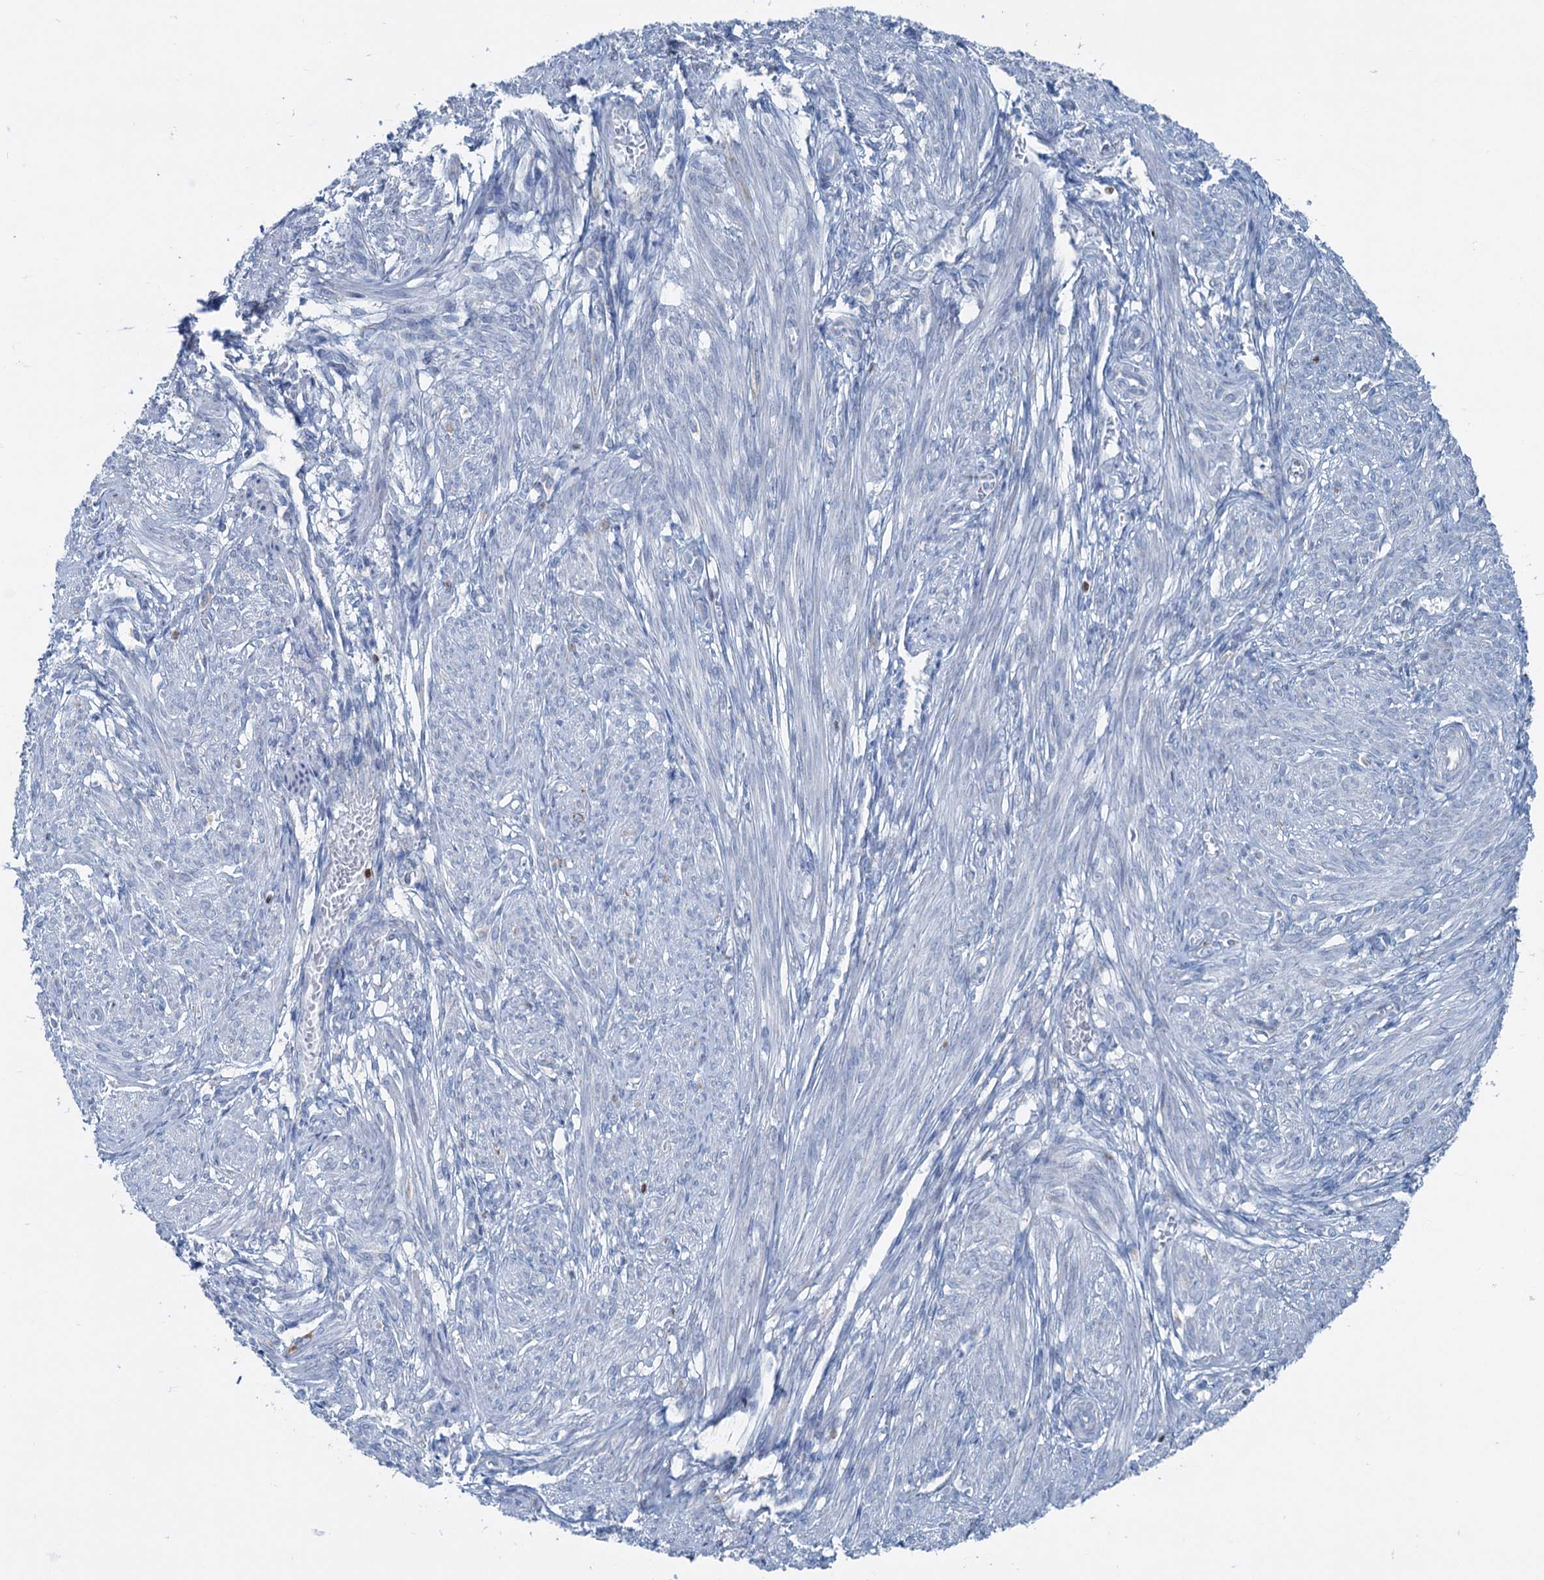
{"staining": {"intensity": "weak", "quantity": "<25%", "location": "nuclear"}, "tissue": "smooth muscle", "cell_type": "Smooth muscle cells", "image_type": "normal", "snomed": [{"axis": "morphology", "description": "Normal tissue, NOS"}, {"axis": "topography", "description": "Smooth muscle"}], "caption": "Immunohistochemistry micrograph of normal smooth muscle stained for a protein (brown), which reveals no positivity in smooth muscle cells. (DAB (3,3'-diaminobenzidine) immunohistochemistry (IHC) with hematoxylin counter stain).", "gene": "ELP4", "patient": {"sex": "female", "age": 39}}